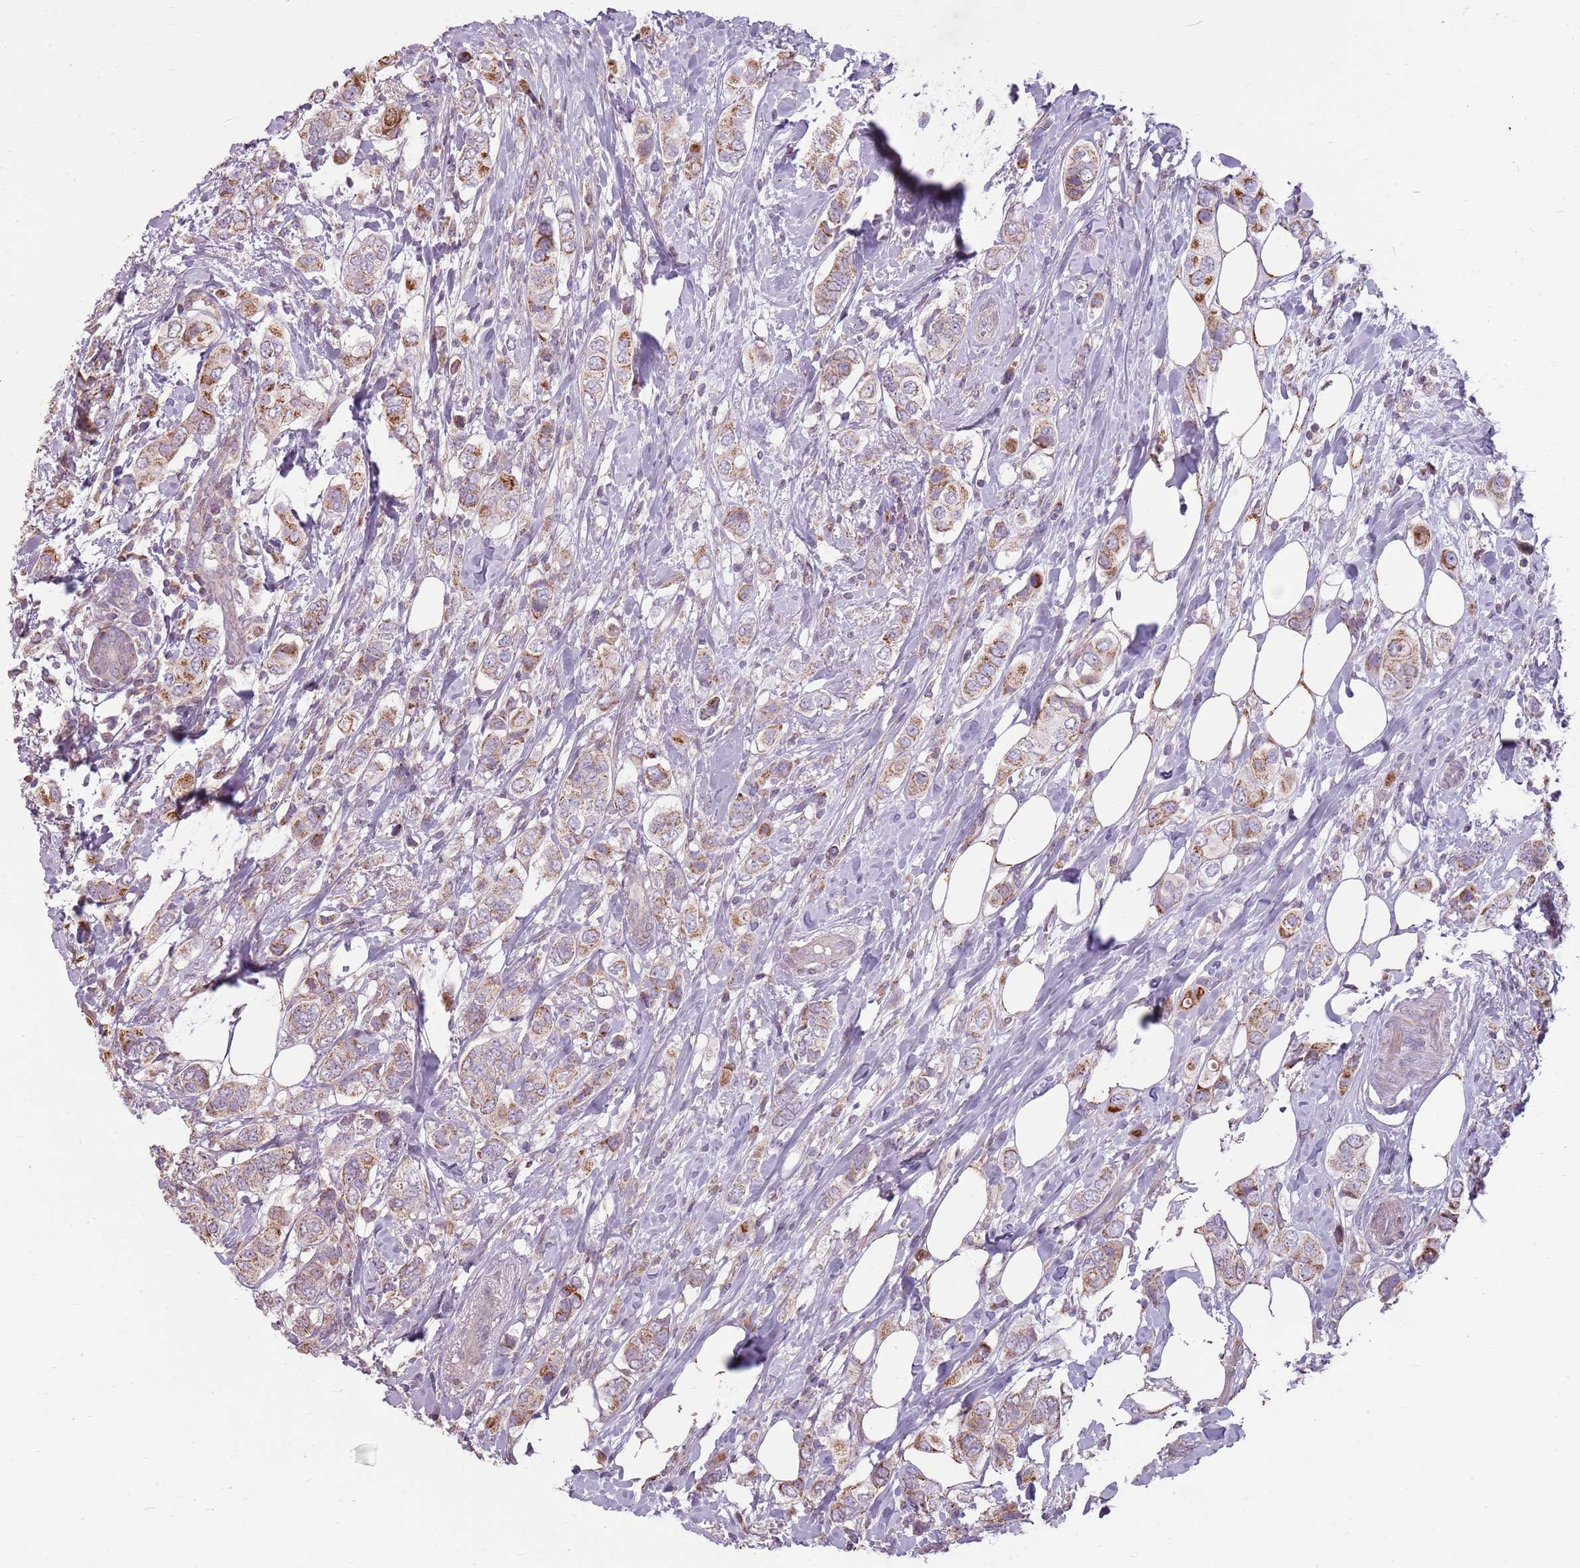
{"staining": {"intensity": "moderate", "quantity": ">75%", "location": "cytoplasmic/membranous"}, "tissue": "breast cancer", "cell_type": "Tumor cells", "image_type": "cancer", "snomed": [{"axis": "morphology", "description": "Lobular carcinoma"}, {"axis": "topography", "description": "Breast"}], "caption": "Protein staining shows moderate cytoplasmic/membranous positivity in approximately >75% of tumor cells in breast cancer. The protein of interest is stained brown, and the nuclei are stained in blue (DAB (3,3'-diaminobenzidine) IHC with brightfield microscopy, high magnification).", "gene": "ZNF530", "patient": {"sex": "female", "age": 51}}